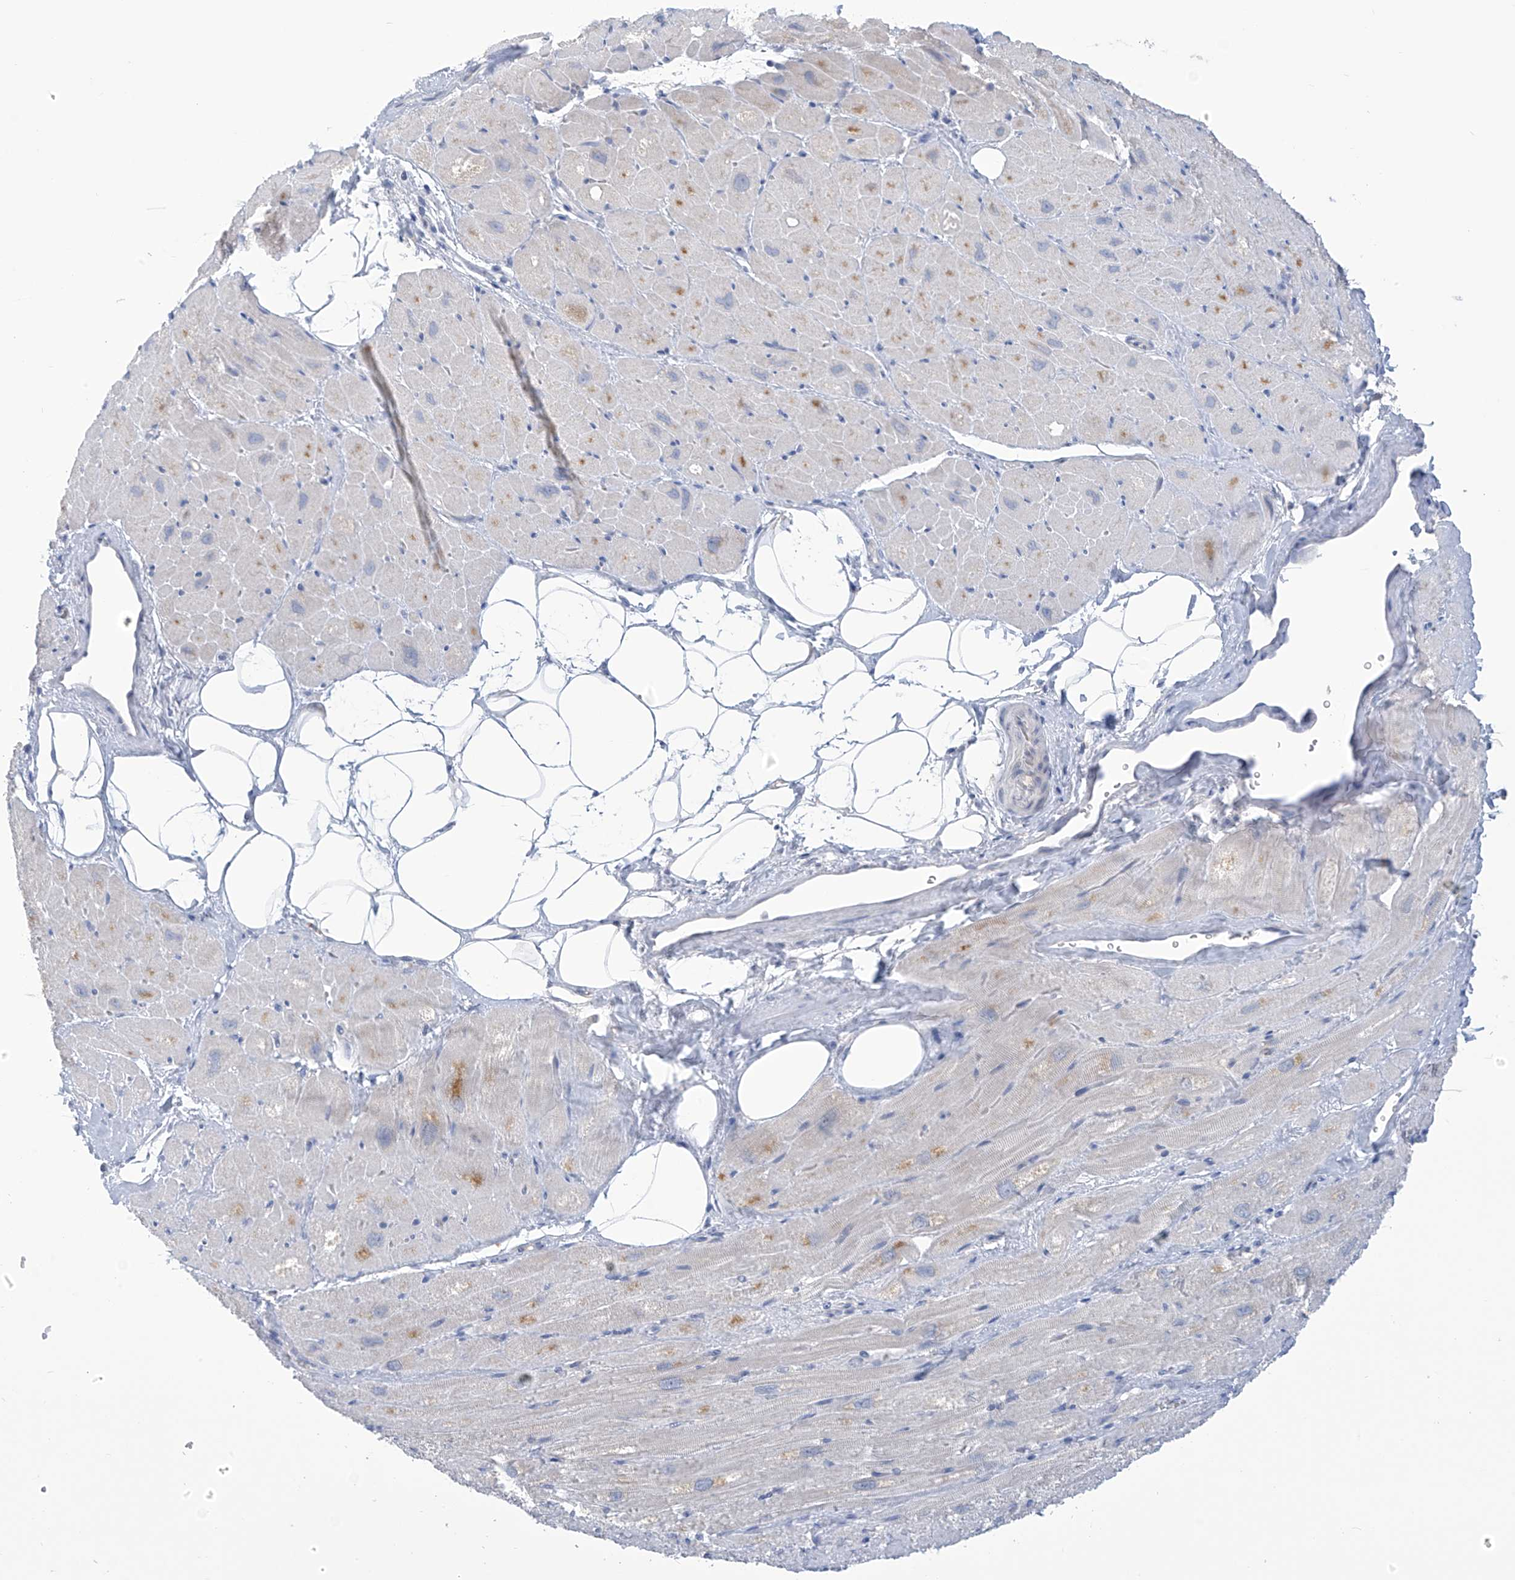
{"staining": {"intensity": "moderate", "quantity": "<25%", "location": "cytoplasmic/membranous"}, "tissue": "heart muscle", "cell_type": "Cardiomyocytes", "image_type": "normal", "snomed": [{"axis": "morphology", "description": "Normal tissue, NOS"}, {"axis": "topography", "description": "Heart"}], "caption": "High-power microscopy captured an IHC photomicrograph of normal heart muscle, revealing moderate cytoplasmic/membranous positivity in approximately <25% of cardiomyocytes. Using DAB (brown) and hematoxylin (blue) stains, captured at high magnification using brightfield microscopy.", "gene": "IBA57", "patient": {"sex": "male", "age": 50}}